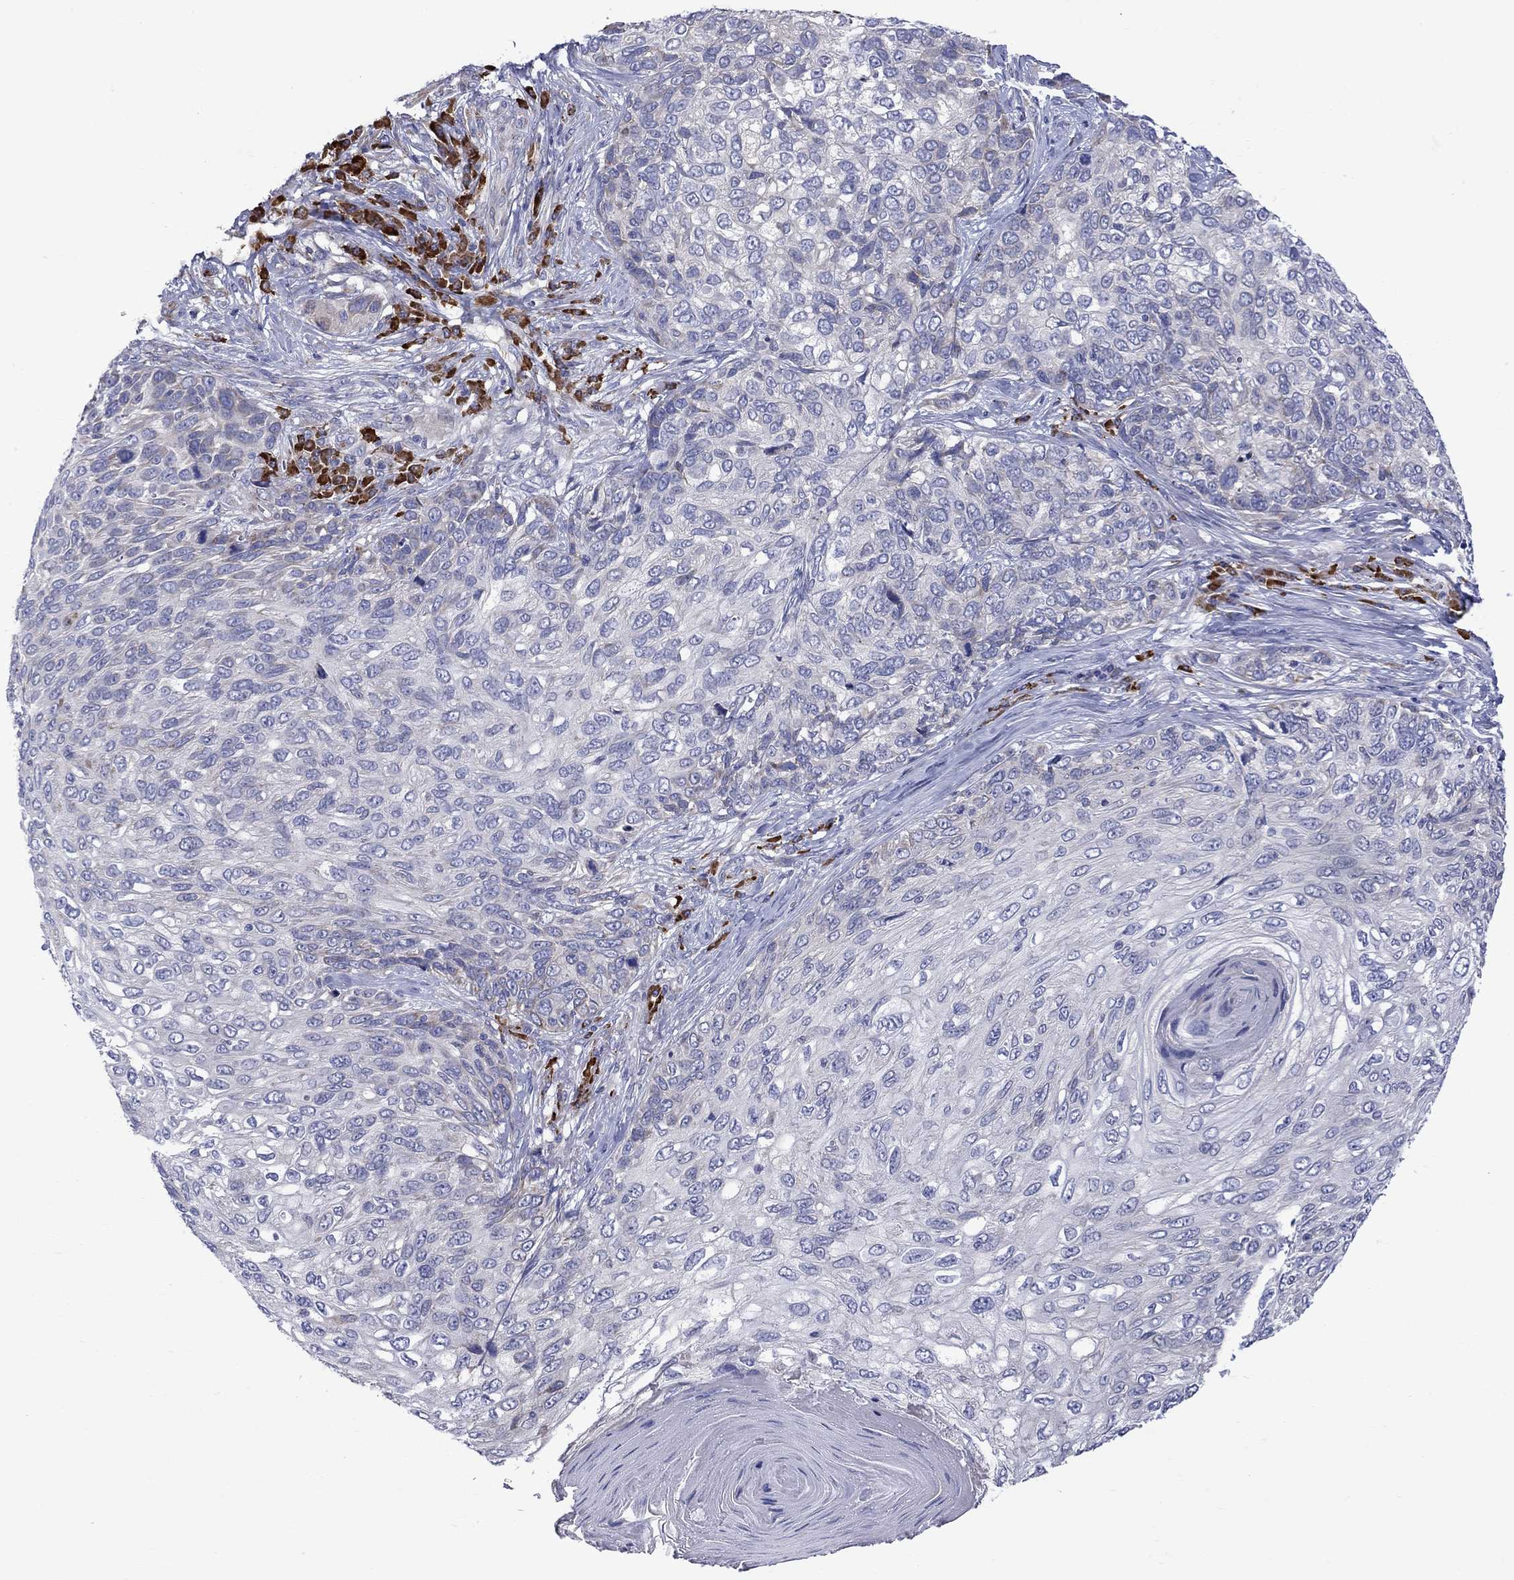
{"staining": {"intensity": "weak", "quantity": "<25%", "location": "cytoplasmic/membranous"}, "tissue": "skin cancer", "cell_type": "Tumor cells", "image_type": "cancer", "snomed": [{"axis": "morphology", "description": "Squamous cell carcinoma, NOS"}, {"axis": "topography", "description": "Skin"}], "caption": "Tumor cells show no significant expression in skin squamous cell carcinoma. The staining is performed using DAB brown chromogen with nuclei counter-stained in using hematoxylin.", "gene": "ASNS", "patient": {"sex": "male", "age": 92}}